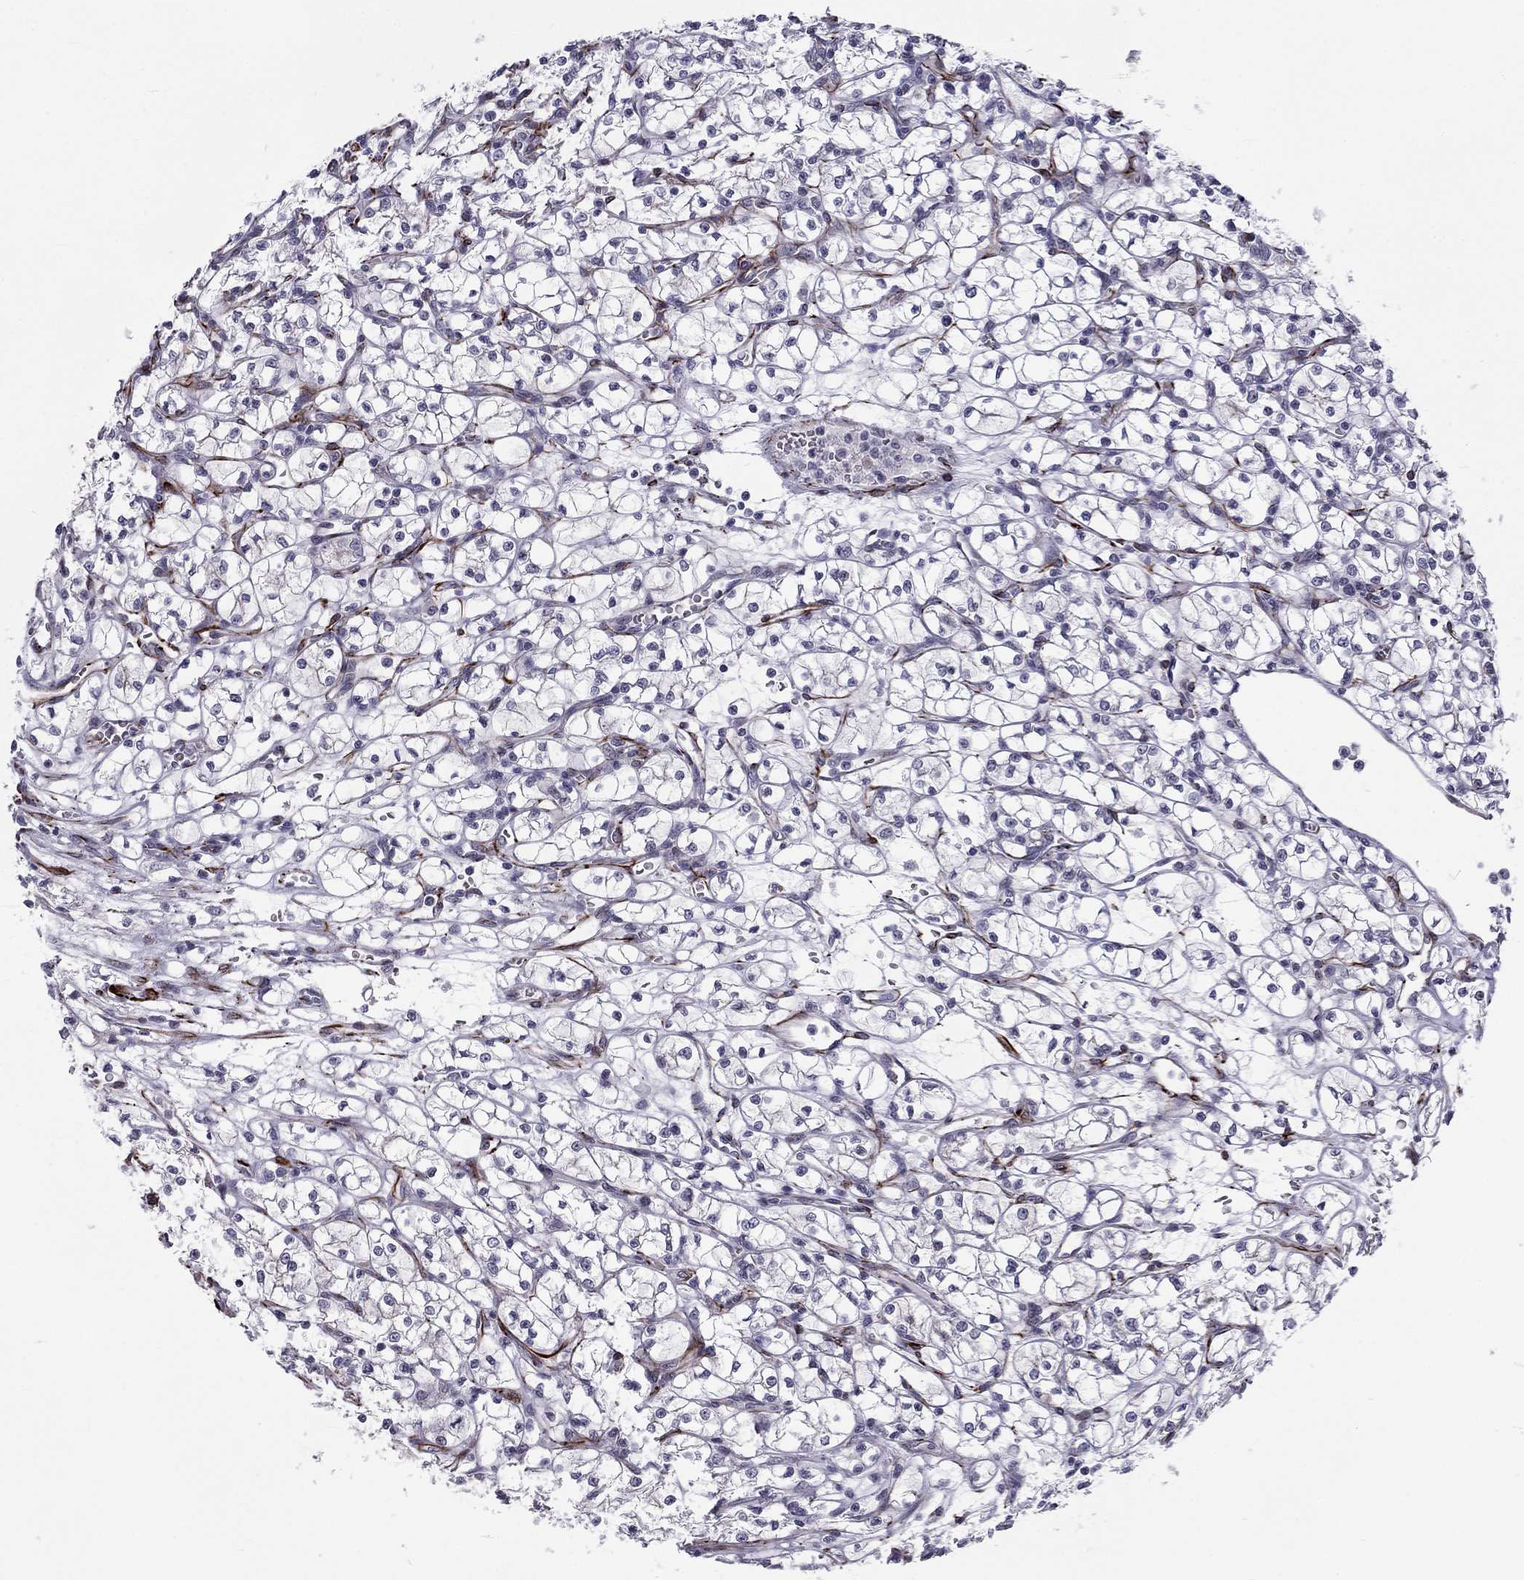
{"staining": {"intensity": "negative", "quantity": "none", "location": "none"}, "tissue": "renal cancer", "cell_type": "Tumor cells", "image_type": "cancer", "snomed": [{"axis": "morphology", "description": "Adenocarcinoma, NOS"}, {"axis": "topography", "description": "Kidney"}], "caption": "This photomicrograph is of renal cancer stained with immunohistochemistry (IHC) to label a protein in brown with the nuclei are counter-stained blue. There is no expression in tumor cells.", "gene": "ANKS4B", "patient": {"sex": "female", "age": 64}}